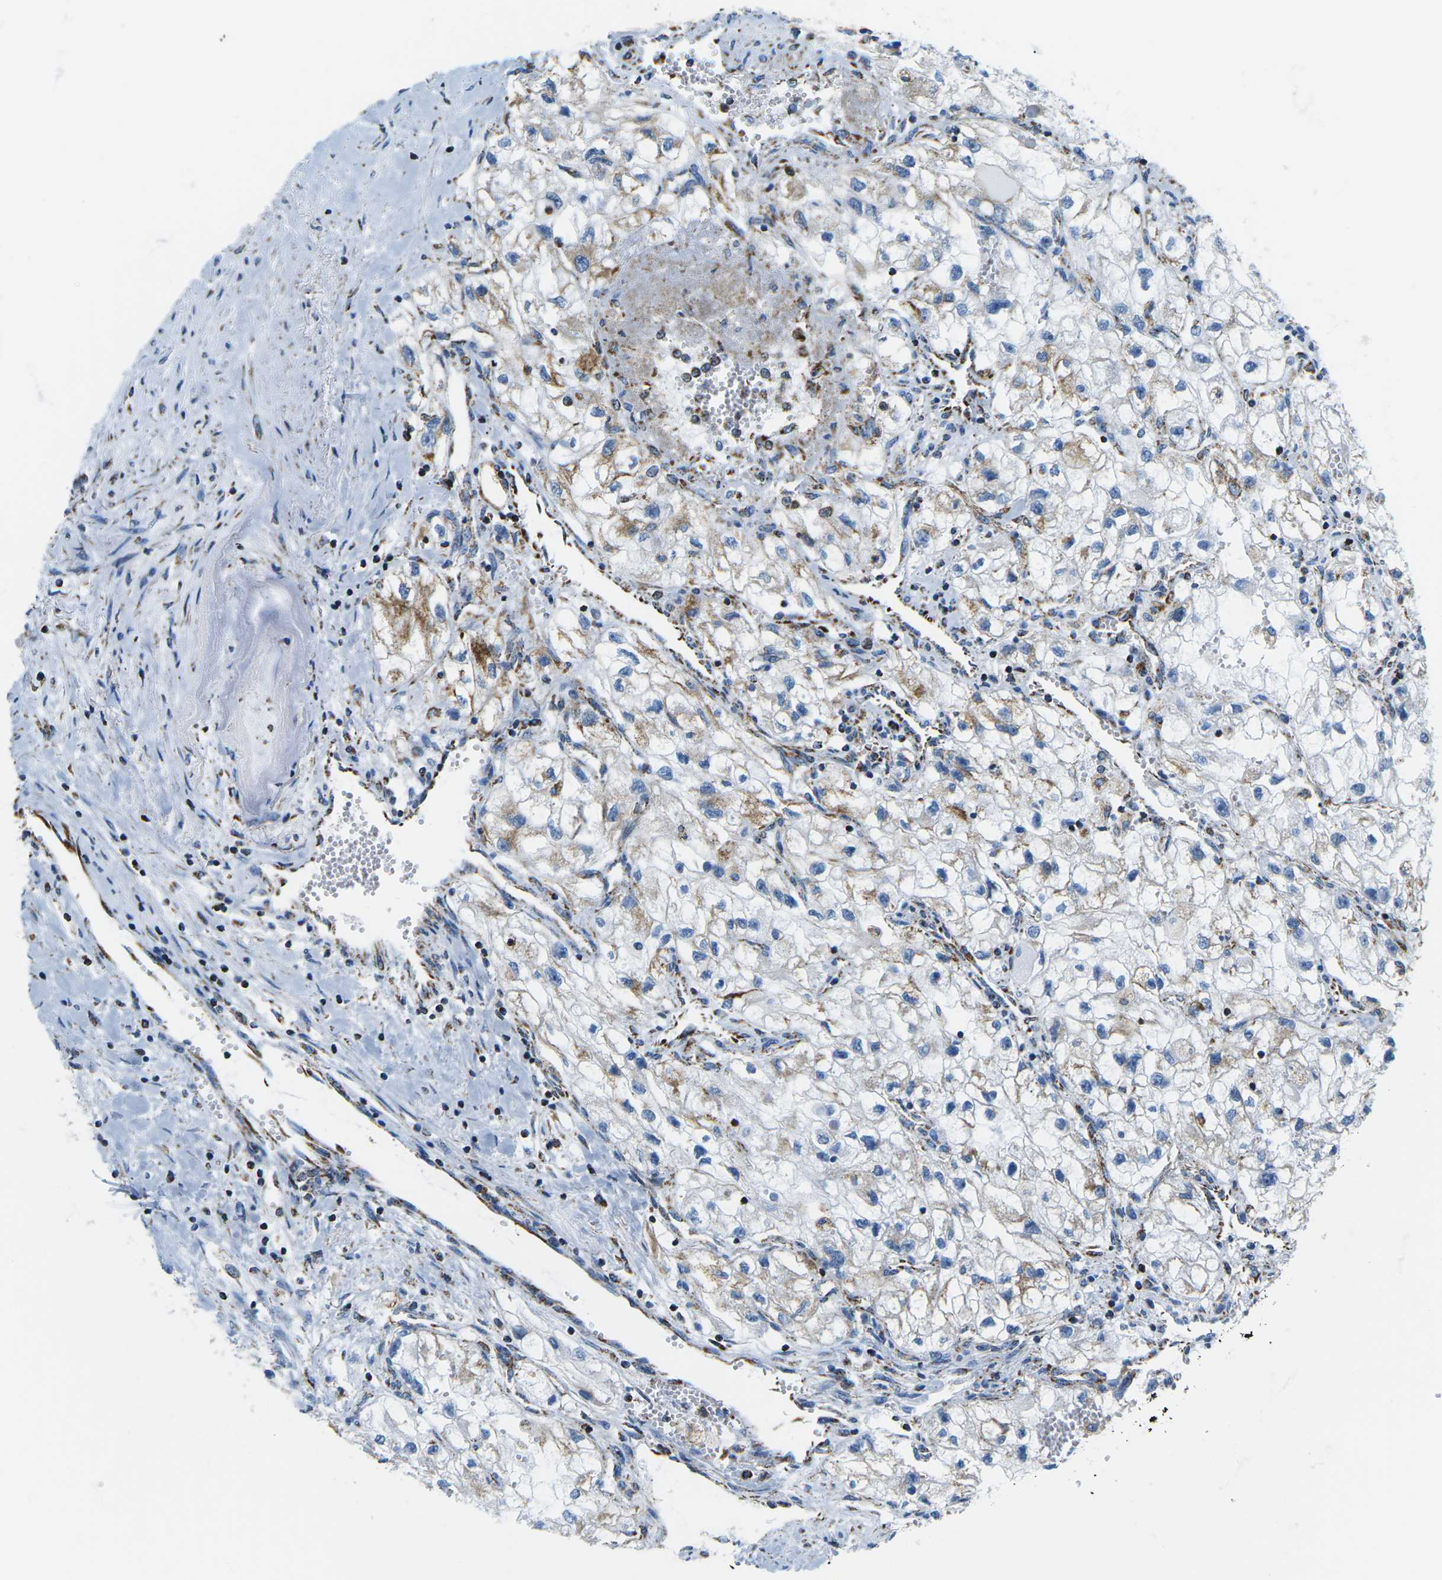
{"staining": {"intensity": "weak", "quantity": "<25%", "location": "cytoplasmic/membranous"}, "tissue": "renal cancer", "cell_type": "Tumor cells", "image_type": "cancer", "snomed": [{"axis": "morphology", "description": "Adenocarcinoma, NOS"}, {"axis": "topography", "description": "Kidney"}], "caption": "Immunohistochemistry (IHC) histopathology image of human renal cancer stained for a protein (brown), which exhibits no positivity in tumor cells.", "gene": "COX6C", "patient": {"sex": "female", "age": 70}}